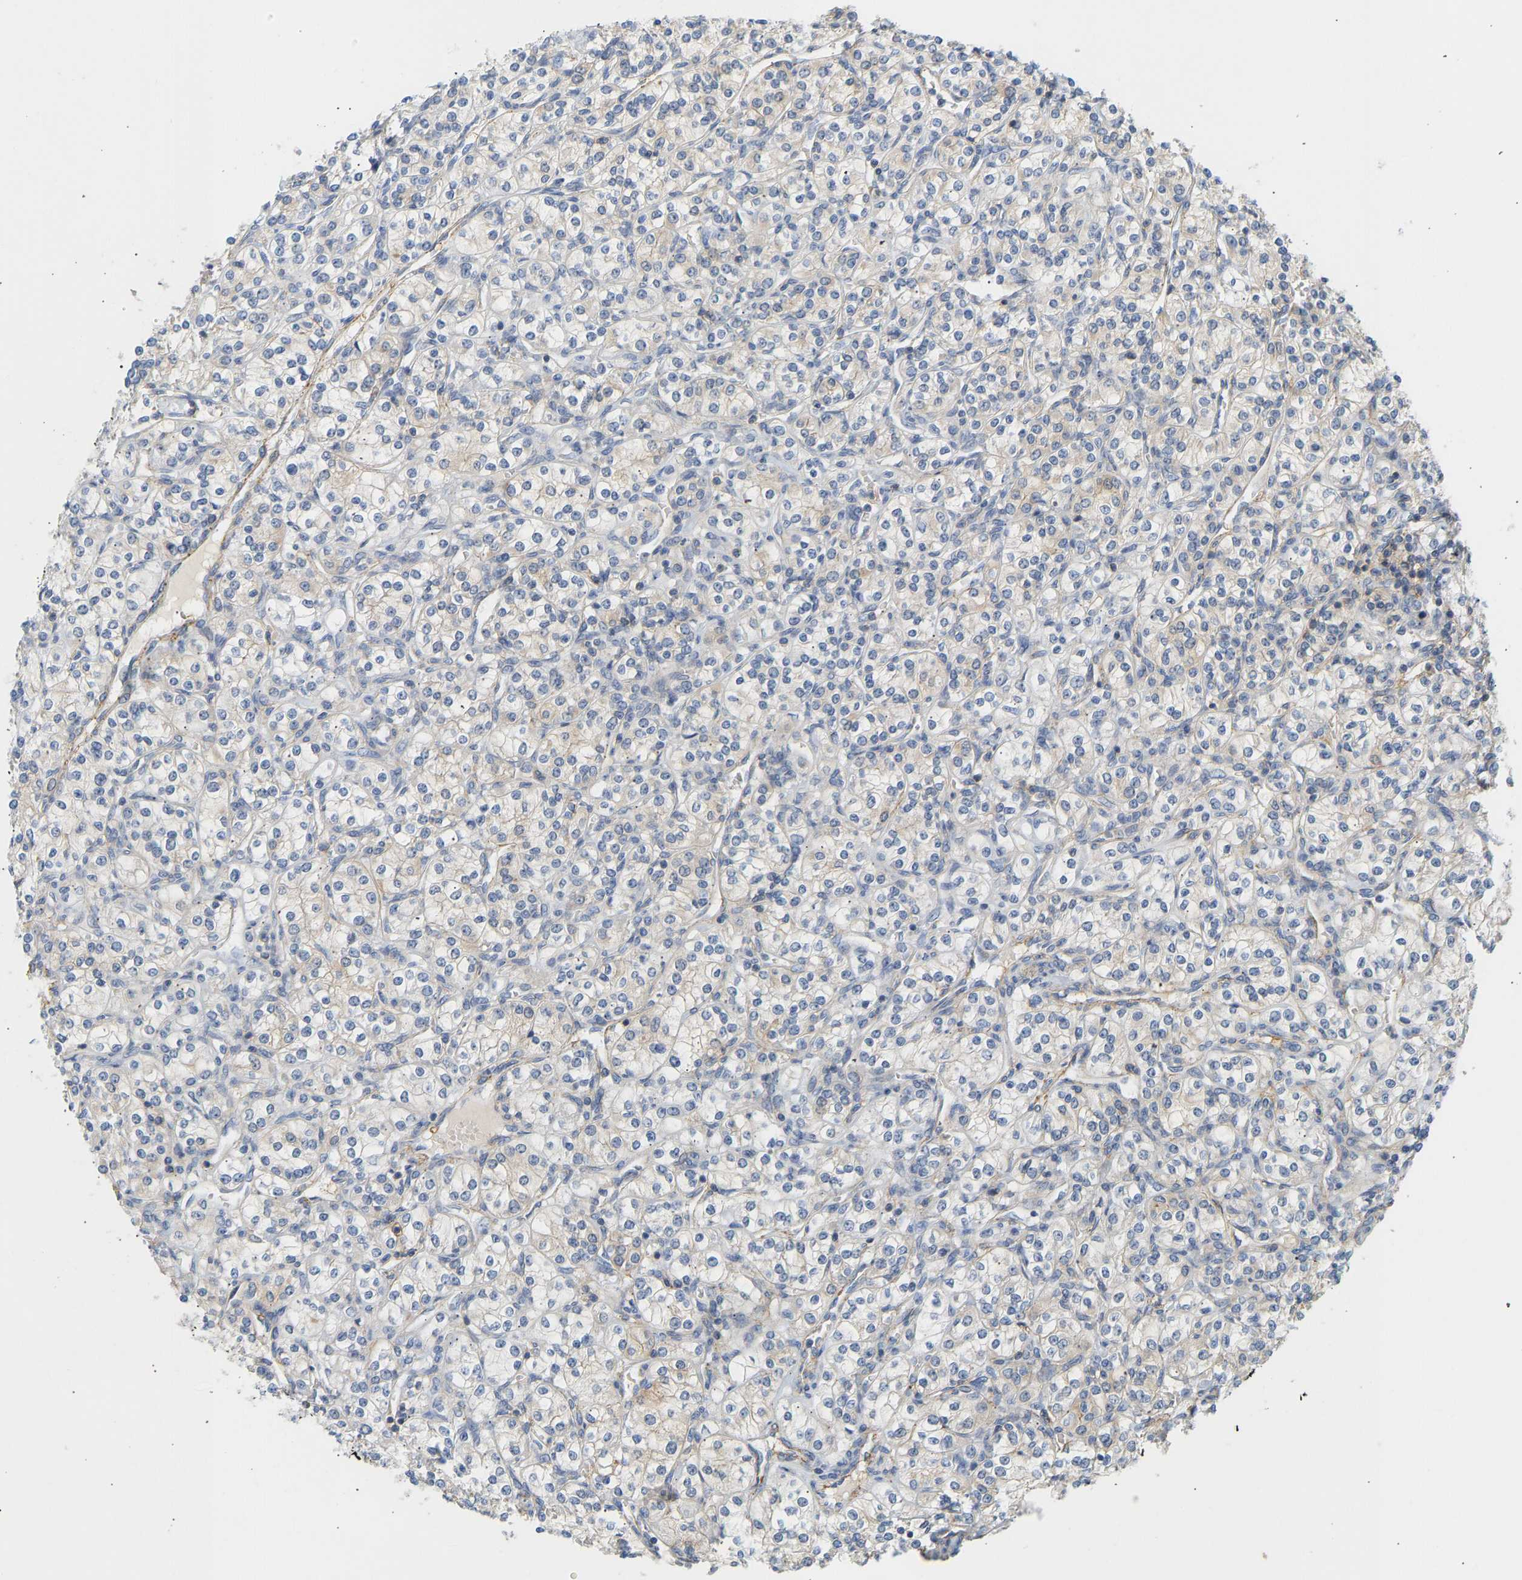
{"staining": {"intensity": "weak", "quantity": "<25%", "location": "cytoplasmic/membranous"}, "tissue": "renal cancer", "cell_type": "Tumor cells", "image_type": "cancer", "snomed": [{"axis": "morphology", "description": "Adenocarcinoma, NOS"}, {"axis": "topography", "description": "Kidney"}], "caption": "Tumor cells show no significant expression in renal cancer. The staining is performed using DAB (3,3'-diaminobenzidine) brown chromogen with nuclei counter-stained in using hematoxylin.", "gene": "BVES", "patient": {"sex": "male", "age": 77}}